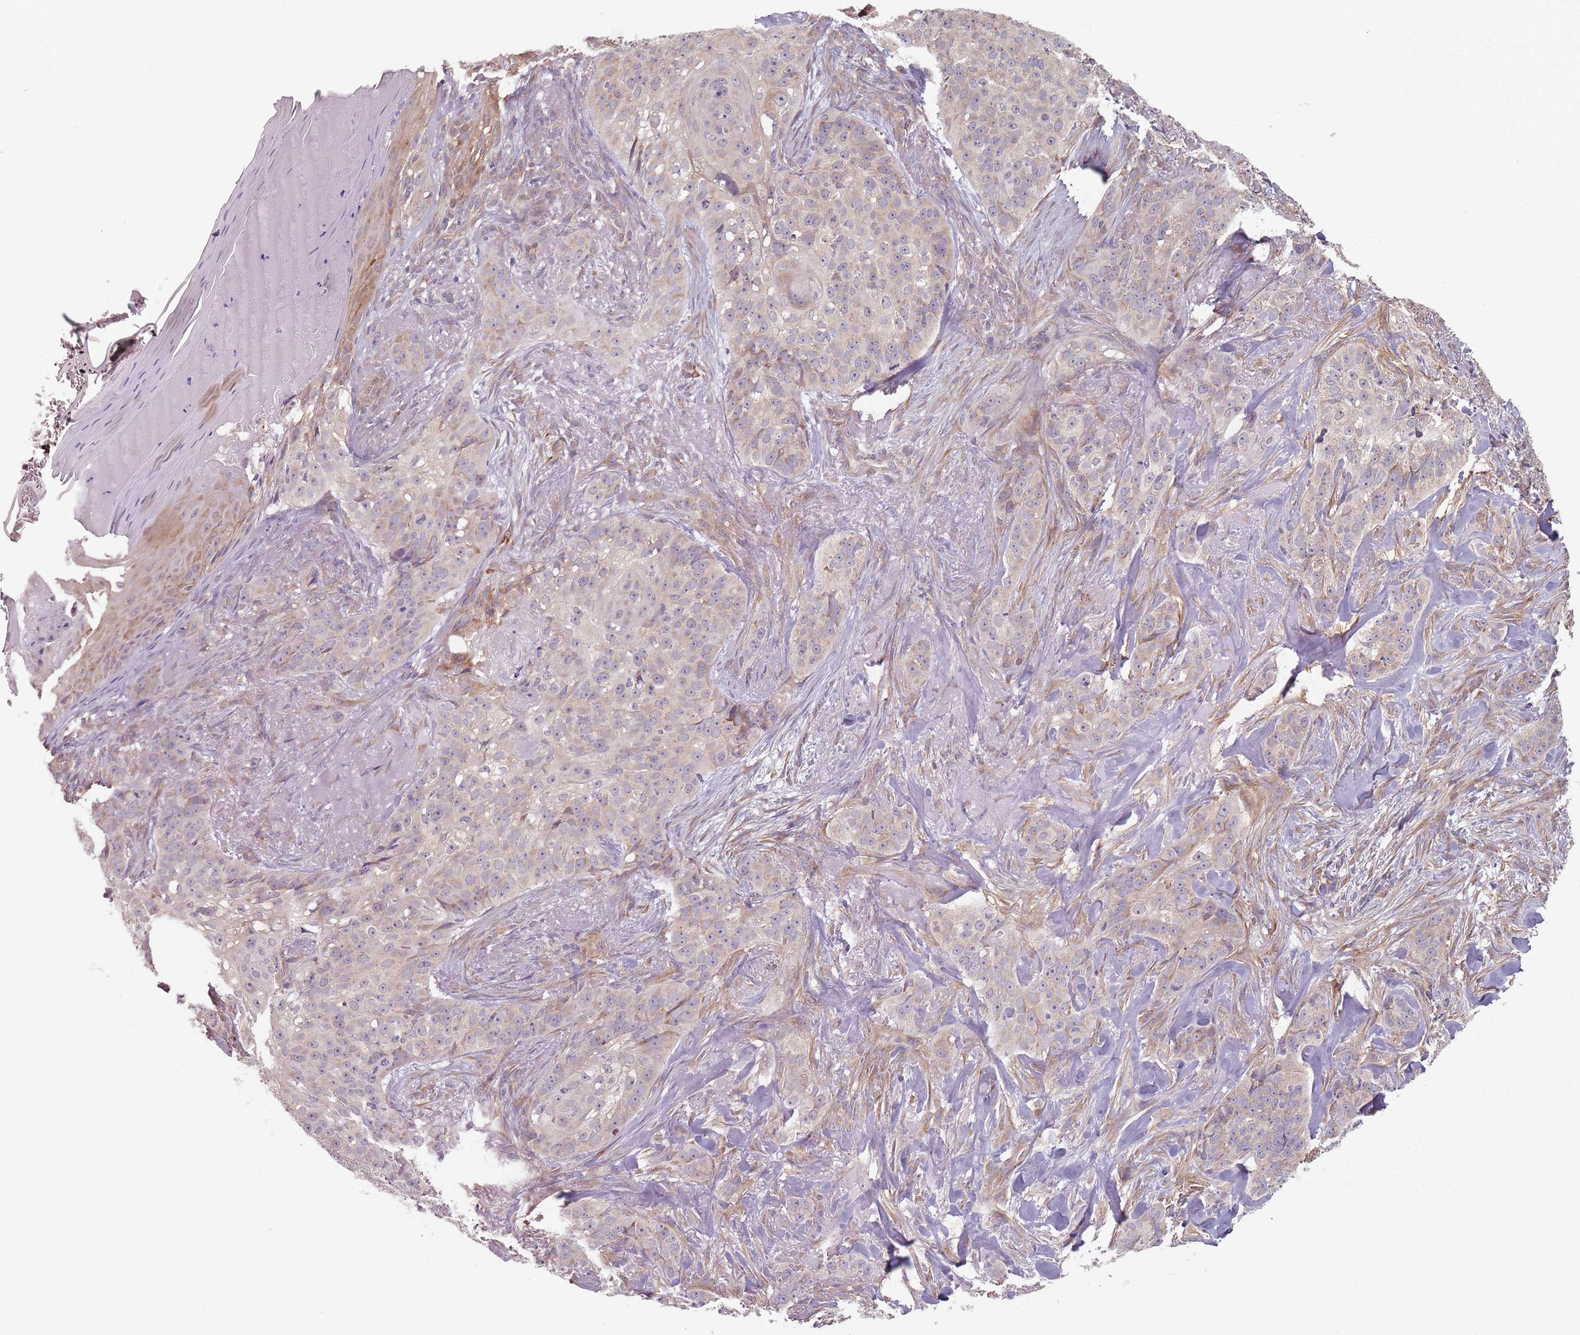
{"staining": {"intensity": "negative", "quantity": "none", "location": "none"}, "tissue": "skin cancer", "cell_type": "Tumor cells", "image_type": "cancer", "snomed": [{"axis": "morphology", "description": "Basal cell carcinoma"}, {"axis": "topography", "description": "Skin"}], "caption": "High magnification brightfield microscopy of basal cell carcinoma (skin) stained with DAB (3,3'-diaminobenzidine) (brown) and counterstained with hematoxylin (blue): tumor cells show no significant expression.", "gene": "NOTCH3", "patient": {"sex": "female", "age": 92}}